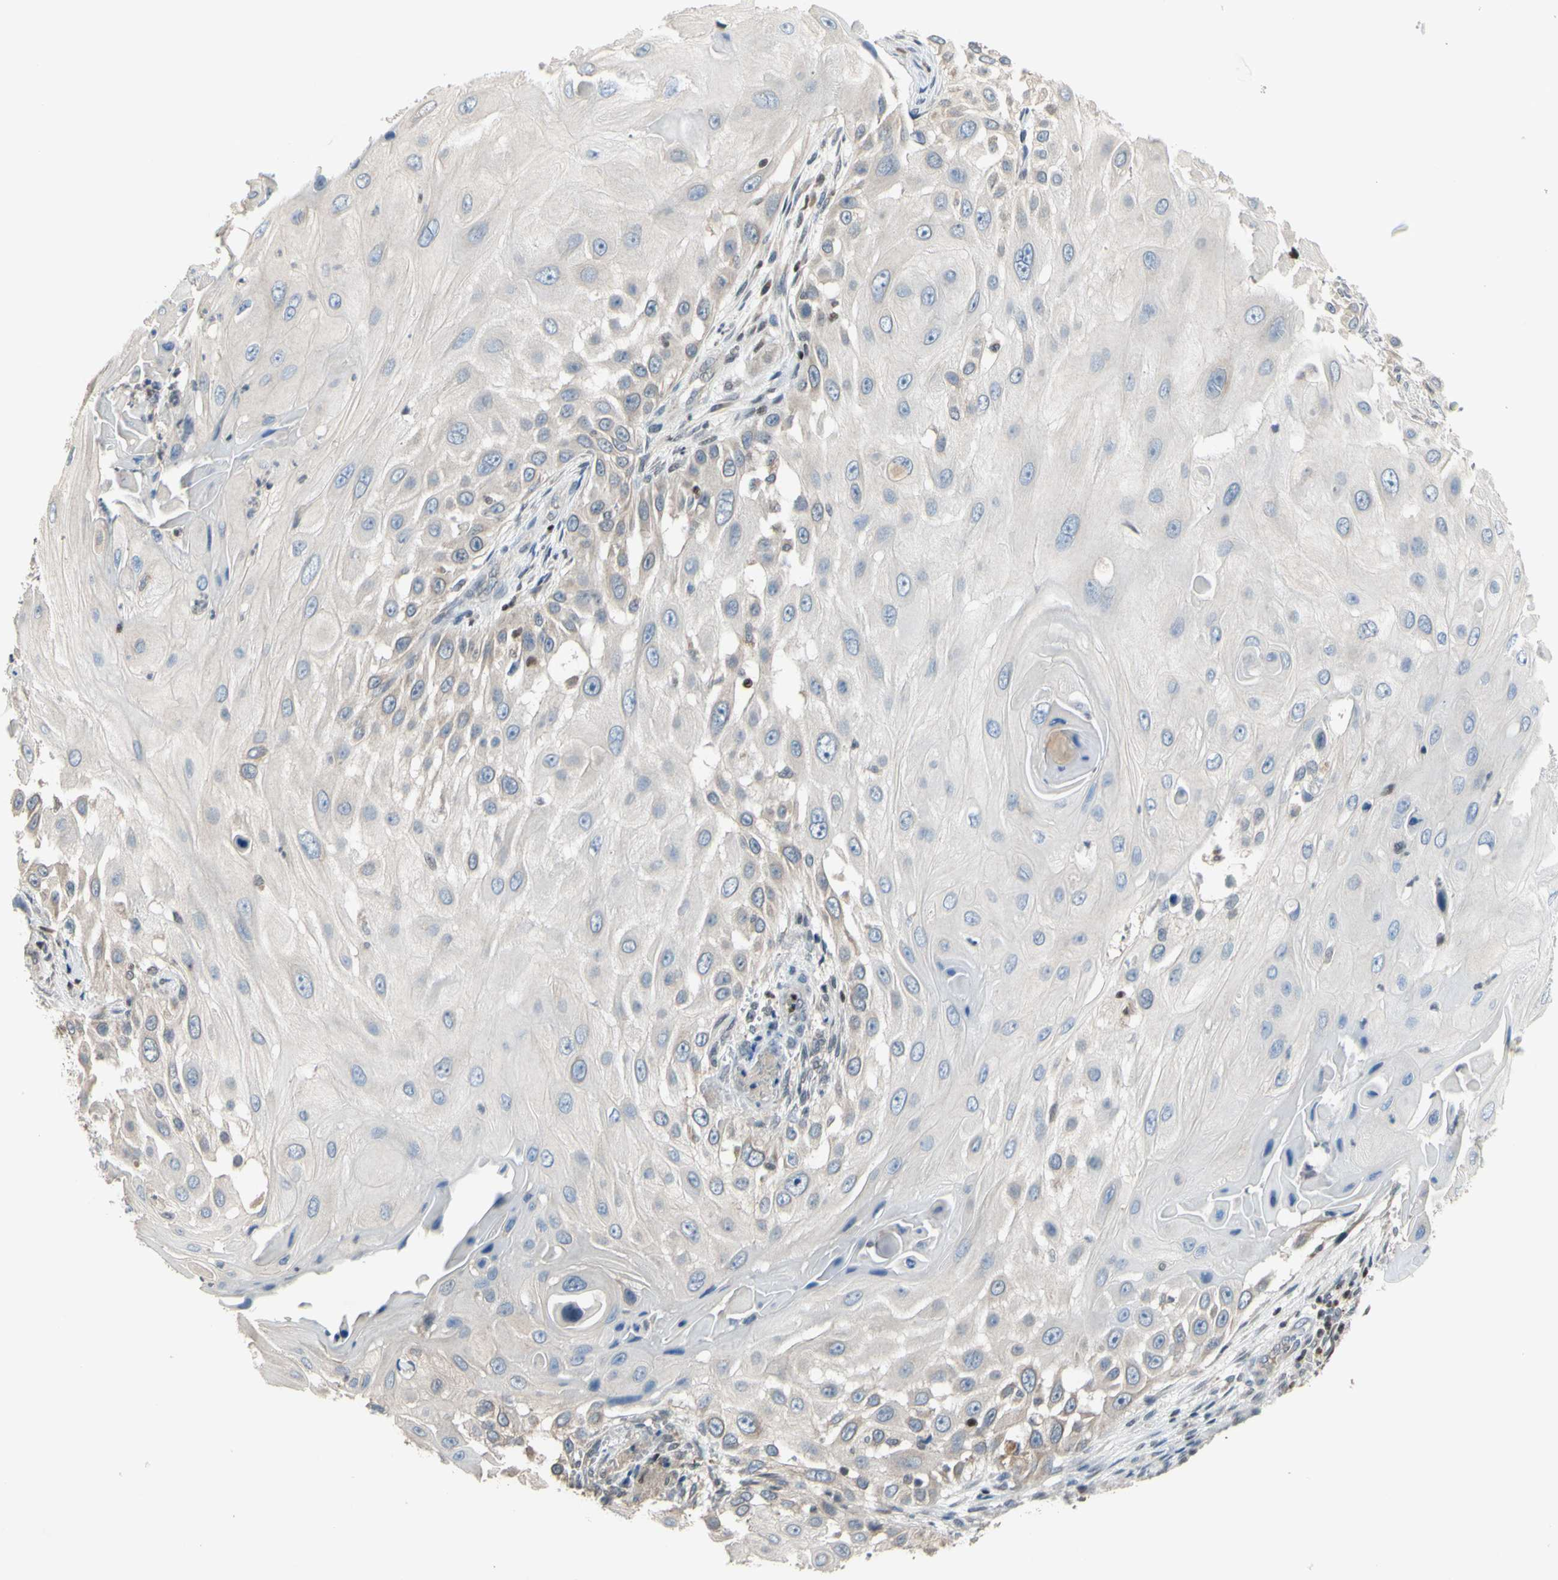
{"staining": {"intensity": "weak", "quantity": "<25%", "location": "cytoplasmic/membranous"}, "tissue": "skin cancer", "cell_type": "Tumor cells", "image_type": "cancer", "snomed": [{"axis": "morphology", "description": "Squamous cell carcinoma, NOS"}, {"axis": "topography", "description": "Skin"}], "caption": "Immunohistochemical staining of human skin cancer displays no significant expression in tumor cells.", "gene": "SP4", "patient": {"sex": "female", "age": 44}}